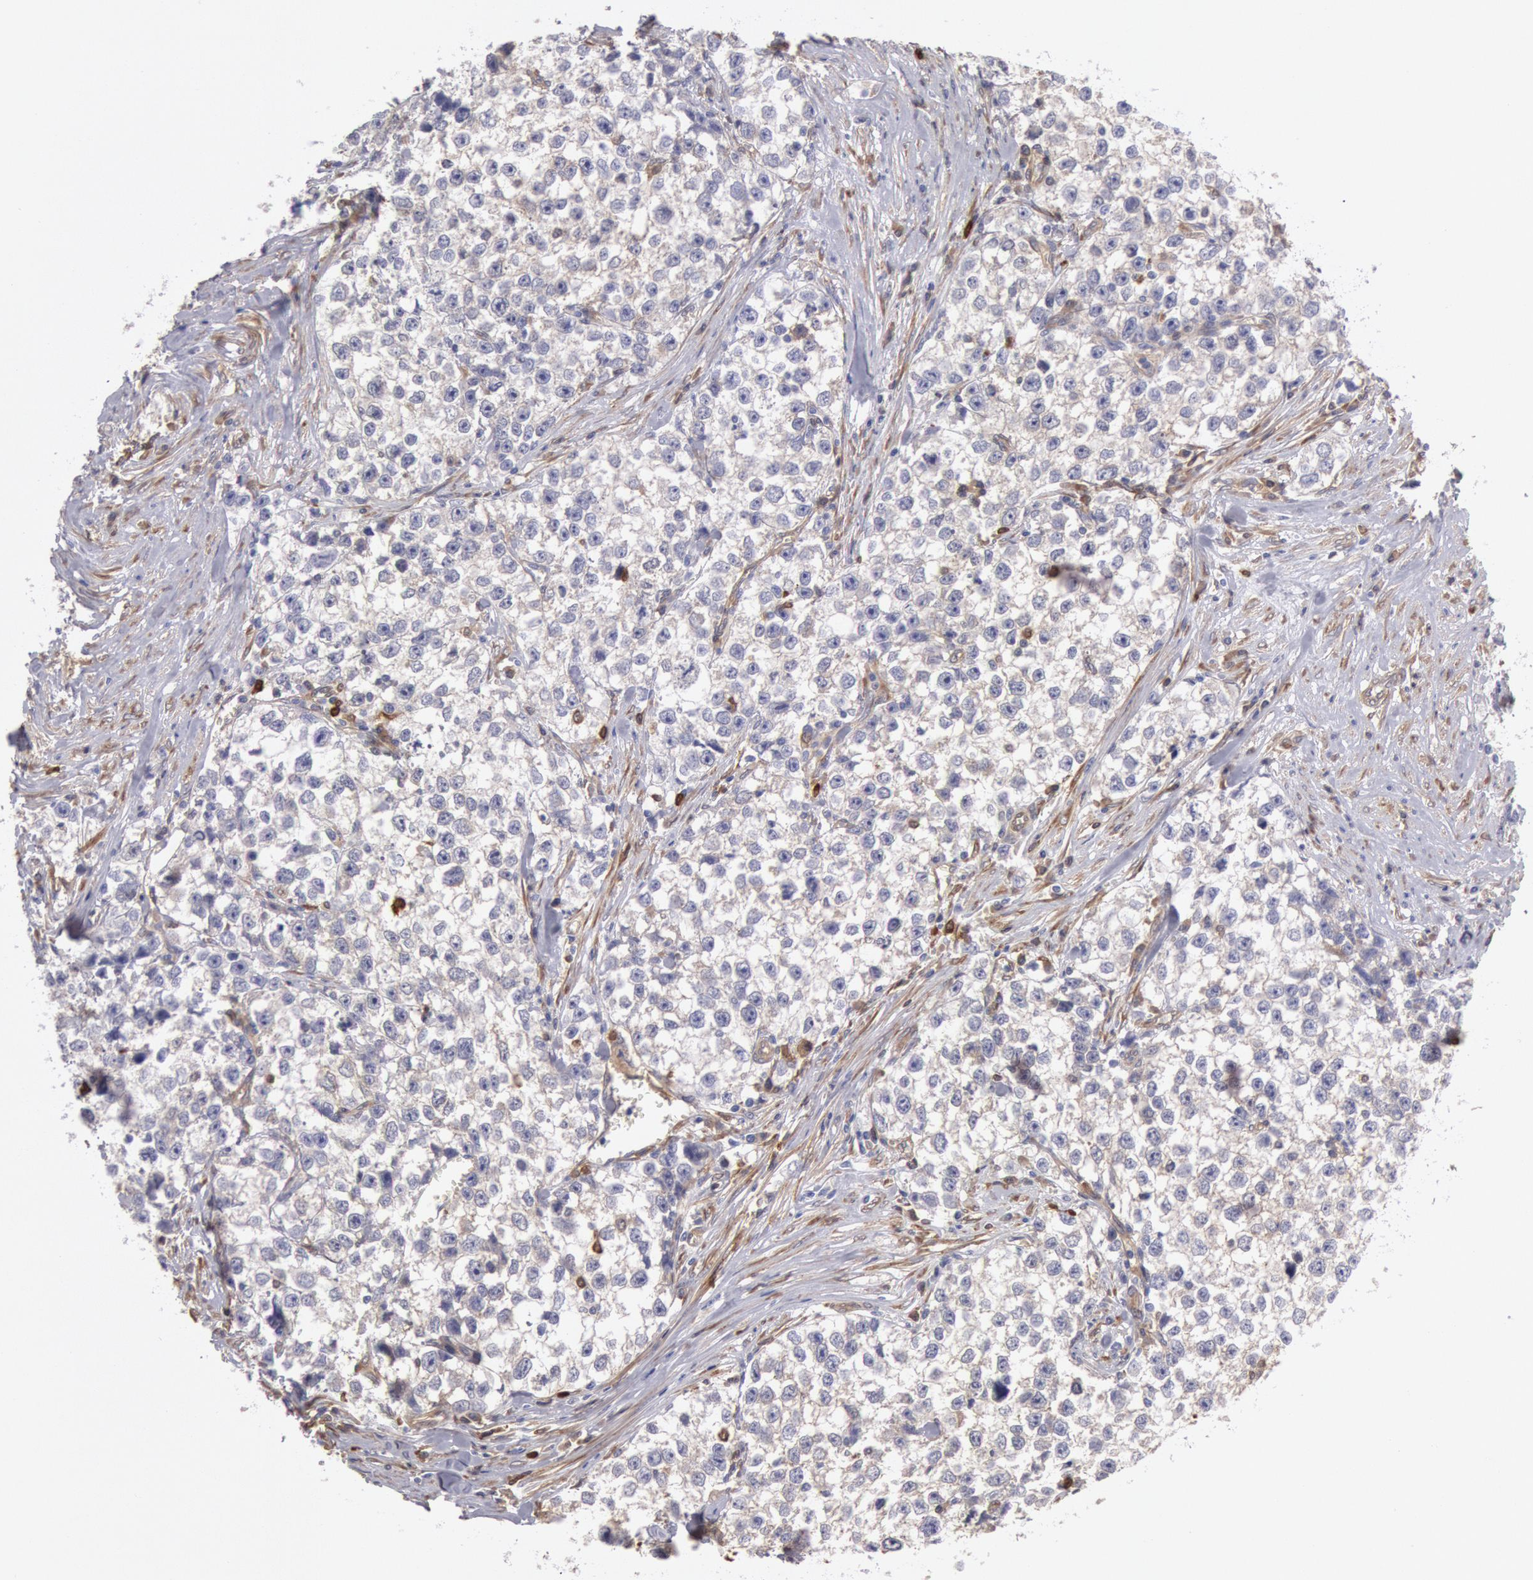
{"staining": {"intensity": "negative", "quantity": "none", "location": "none"}, "tissue": "testis cancer", "cell_type": "Tumor cells", "image_type": "cancer", "snomed": [{"axis": "morphology", "description": "Seminoma, NOS"}, {"axis": "morphology", "description": "Carcinoma, Embryonal, NOS"}, {"axis": "topography", "description": "Testis"}], "caption": "Embryonal carcinoma (testis) stained for a protein using immunohistochemistry shows no staining tumor cells.", "gene": "CCDC50", "patient": {"sex": "male", "age": 30}}